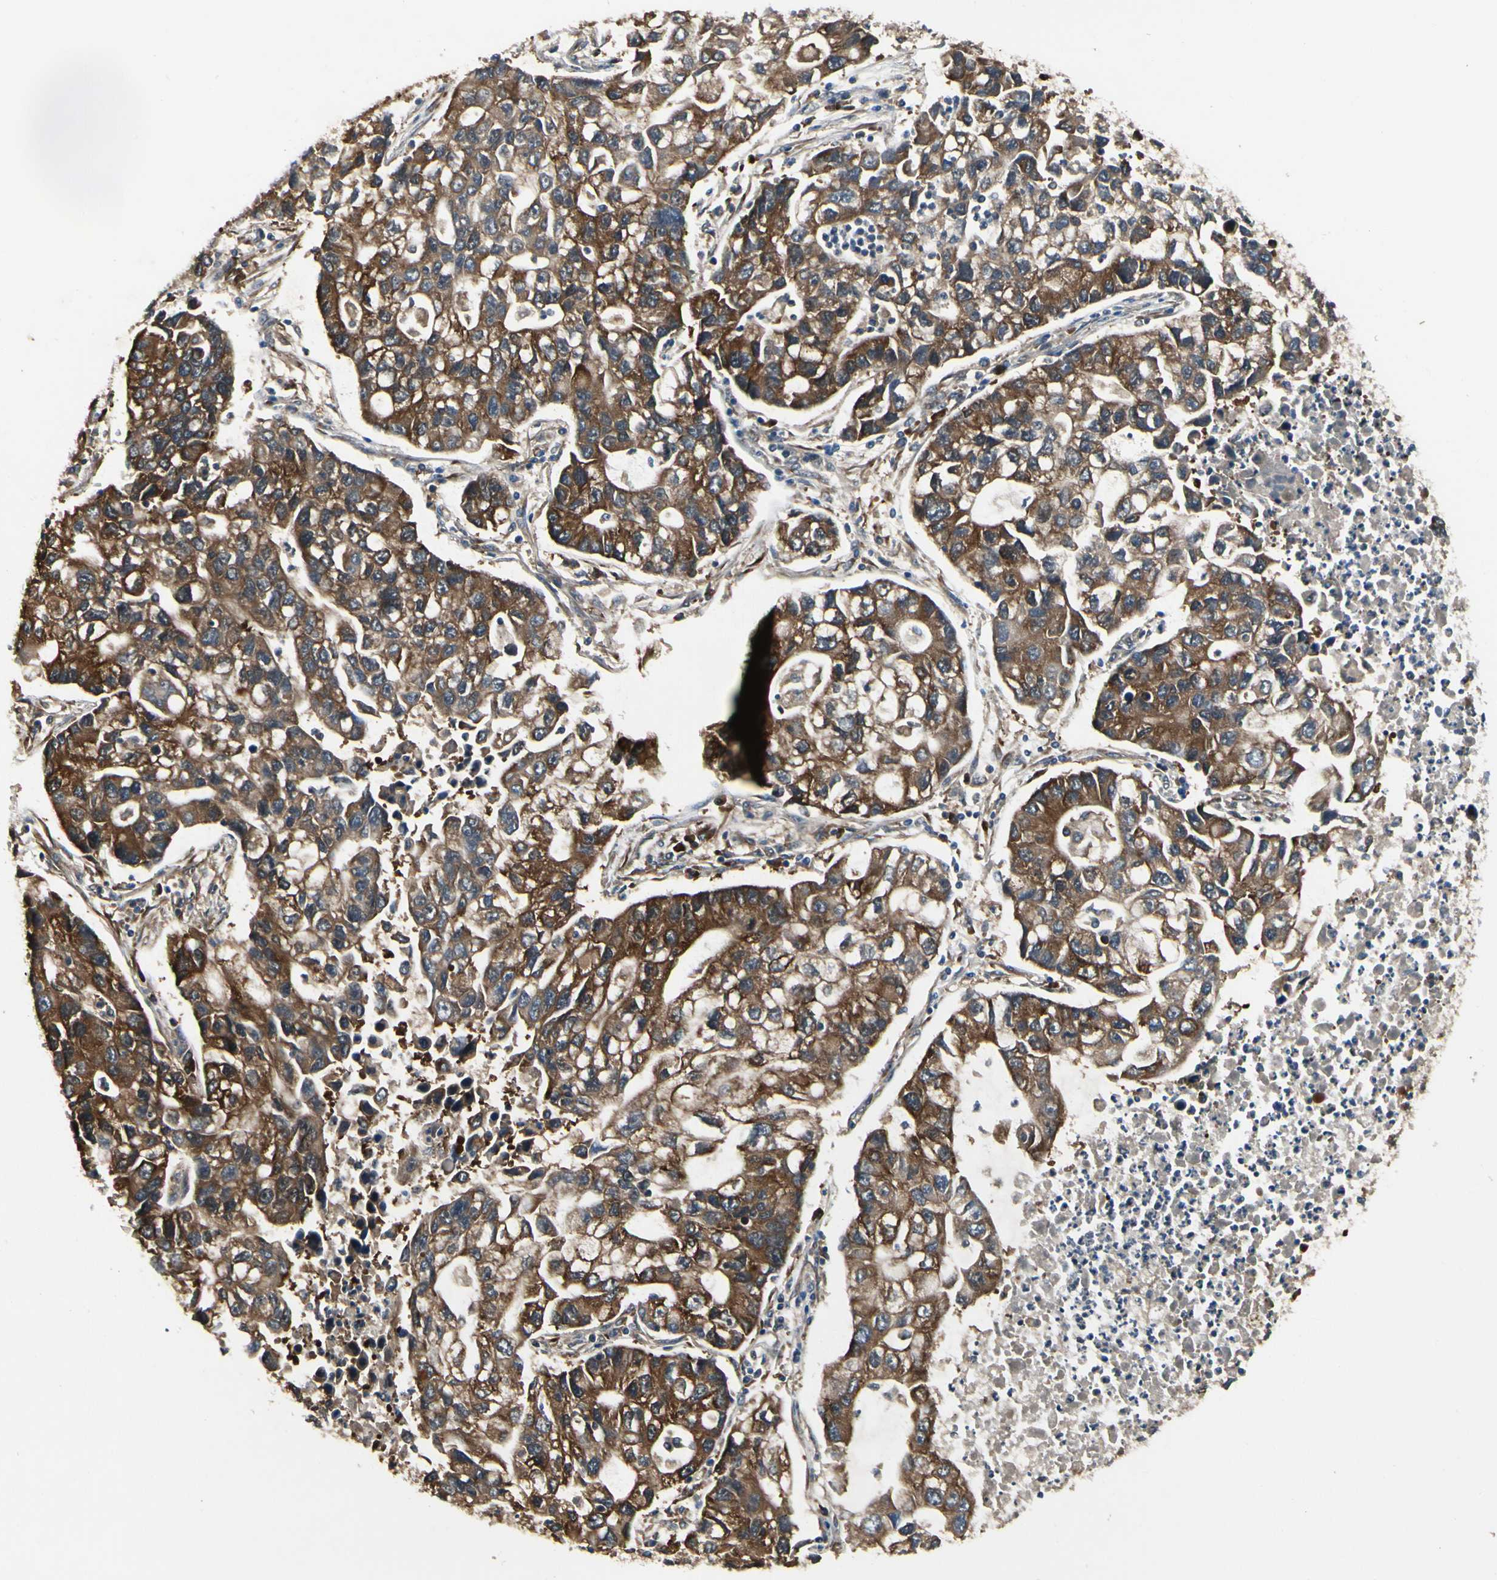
{"staining": {"intensity": "strong", "quantity": ">75%", "location": "cytoplasmic/membranous"}, "tissue": "lung cancer", "cell_type": "Tumor cells", "image_type": "cancer", "snomed": [{"axis": "morphology", "description": "Adenocarcinoma, NOS"}, {"axis": "topography", "description": "Lung"}], "caption": "Brown immunohistochemical staining in human lung adenocarcinoma shows strong cytoplasmic/membranous expression in approximately >75% of tumor cells. (brown staining indicates protein expression, while blue staining denotes nuclei).", "gene": "NME1-NME2", "patient": {"sex": "female", "age": 51}}